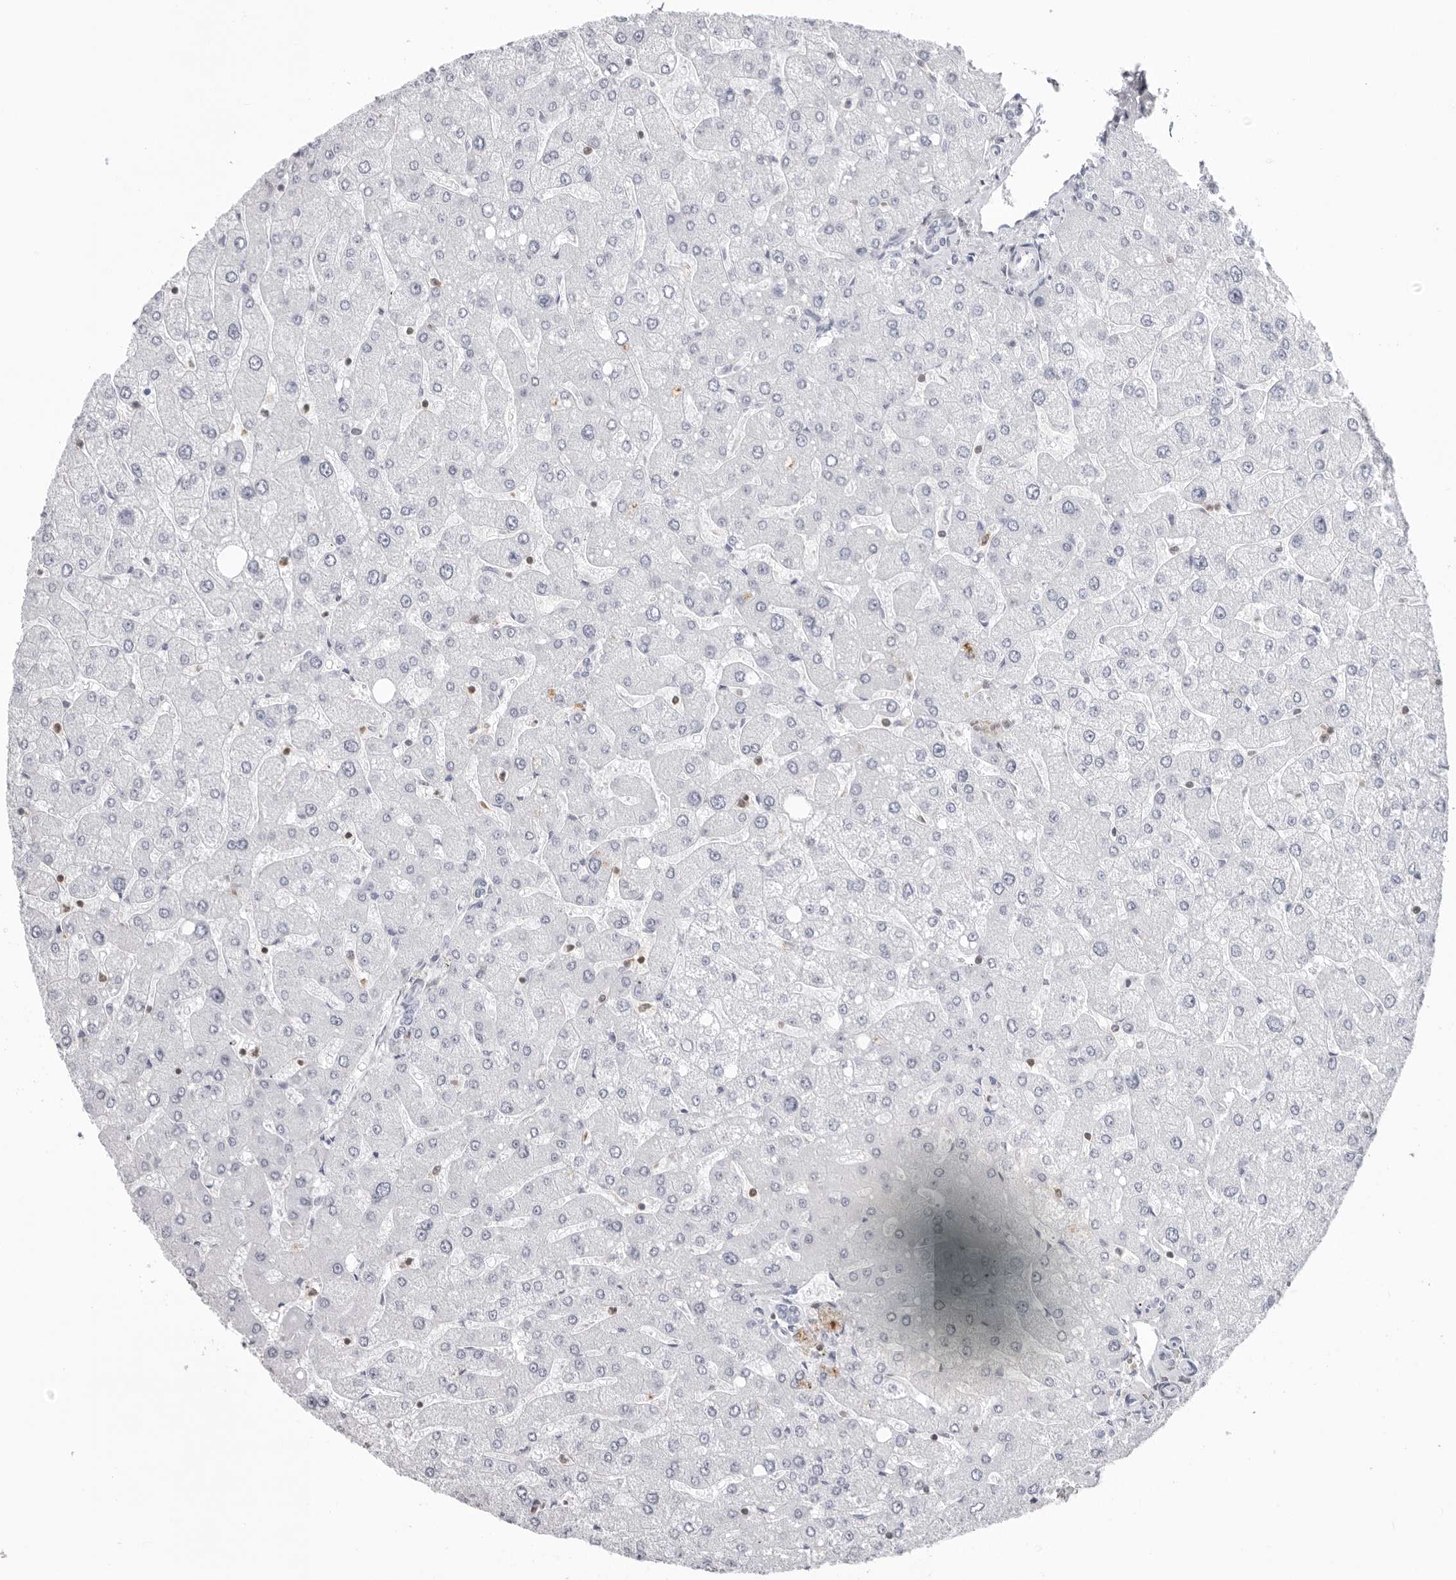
{"staining": {"intensity": "negative", "quantity": "none", "location": "none"}, "tissue": "liver", "cell_type": "Cholangiocytes", "image_type": "normal", "snomed": [{"axis": "morphology", "description": "Normal tissue, NOS"}, {"axis": "topography", "description": "Liver"}], "caption": "Immunohistochemistry of normal liver demonstrates no positivity in cholangiocytes. The staining is performed using DAB (3,3'-diaminobenzidine) brown chromogen with nuclei counter-stained in using hematoxylin.", "gene": "FMNL1", "patient": {"sex": "male", "age": 55}}